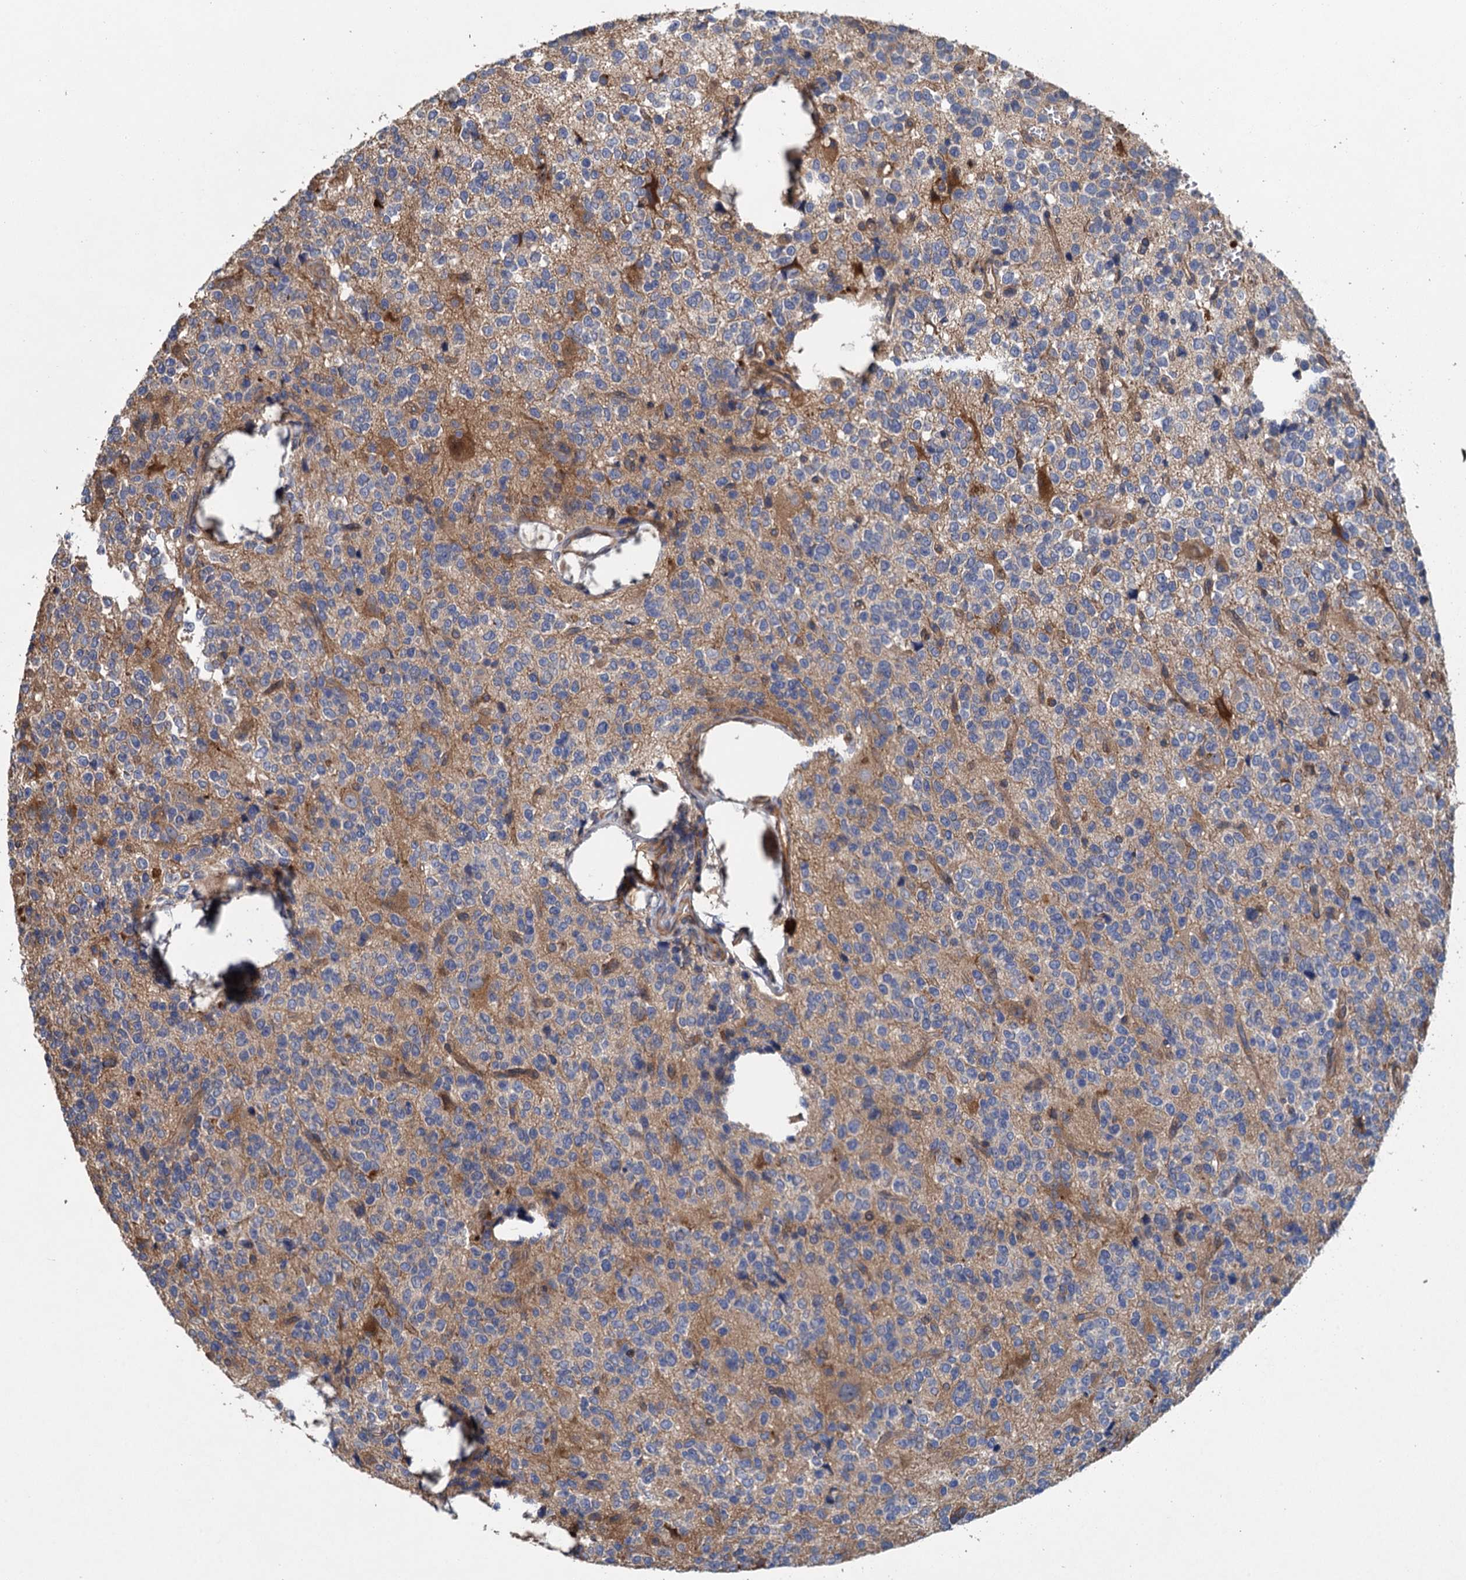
{"staining": {"intensity": "moderate", "quantity": "<25%", "location": "cytoplasmic/membranous"}, "tissue": "glioma", "cell_type": "Tumor cells", "image_type": "cancer", "snomed": [{"axis": "morphology", "description": "Glioma, malignant, High grade"}, {"axis": "topography", "description": "Brain"}], "caption": "Glioma stained with a protein marker shows moderate staining in tumor cells.", "gene": "MEAK7", "patient": {"sex": "female", "age": 62}}